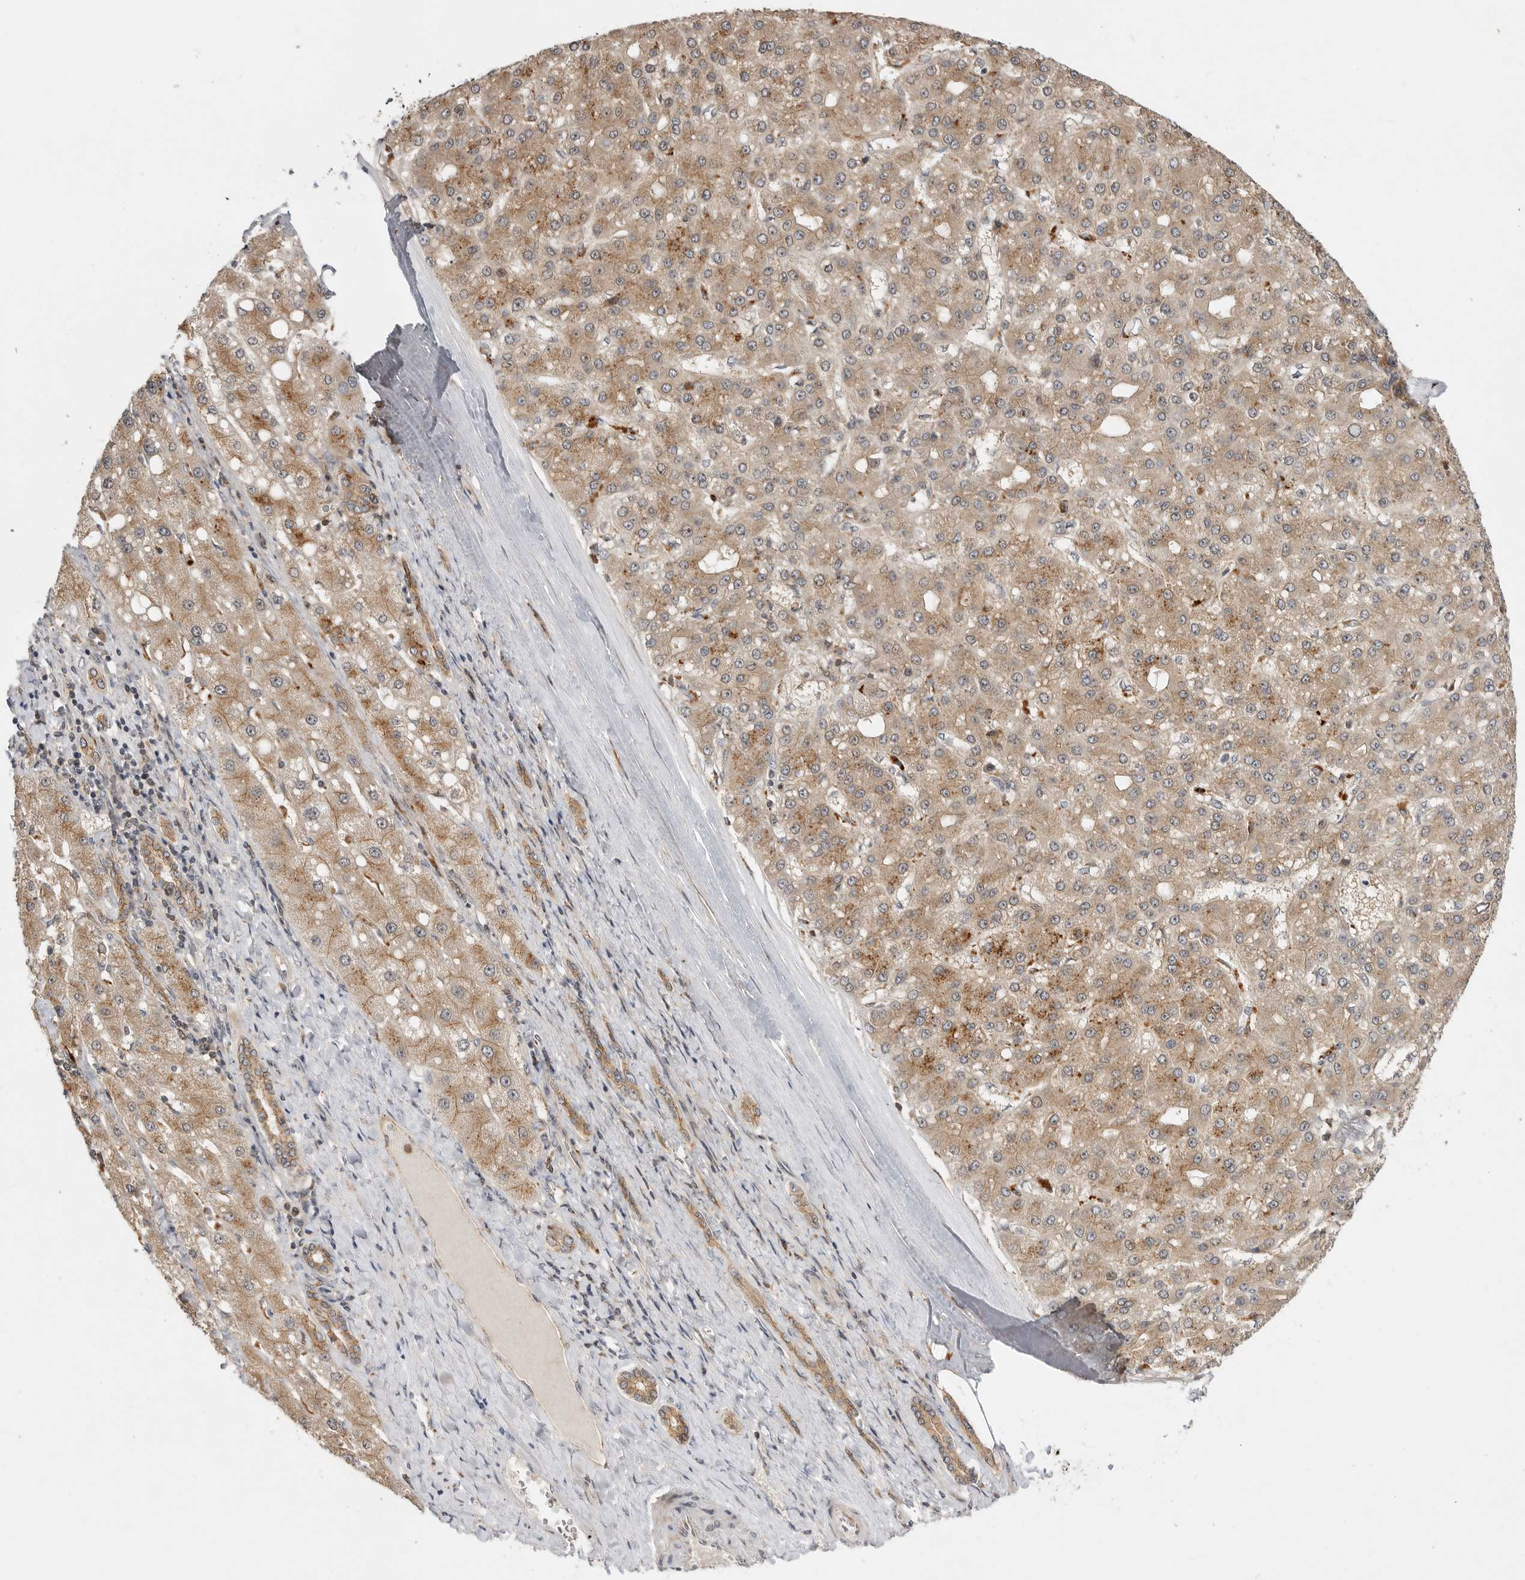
{"staining": {"intensity": "moderate", "quantity": ">75%", "location": "cytoplasmic/membranous"}, "tissue": "liver cancer", "cell_type": "Tumor cells", "image_type": "cancer", "snomed": [{"axis": "morphology", "description": "Carcinoma, Hepatocellular, NOS"}, {"axis": "topography", "description": "Liver"}], "caption": "About >75% of tumor cells in hepatocellular carcinoma (liver) demonstrate moderate cytoplasmic/membranous protein positivity as visualized by brown immunohistochemical staining.", "gene": "CSNK1G3", "patient": {"sex": "male", "age": 67}}